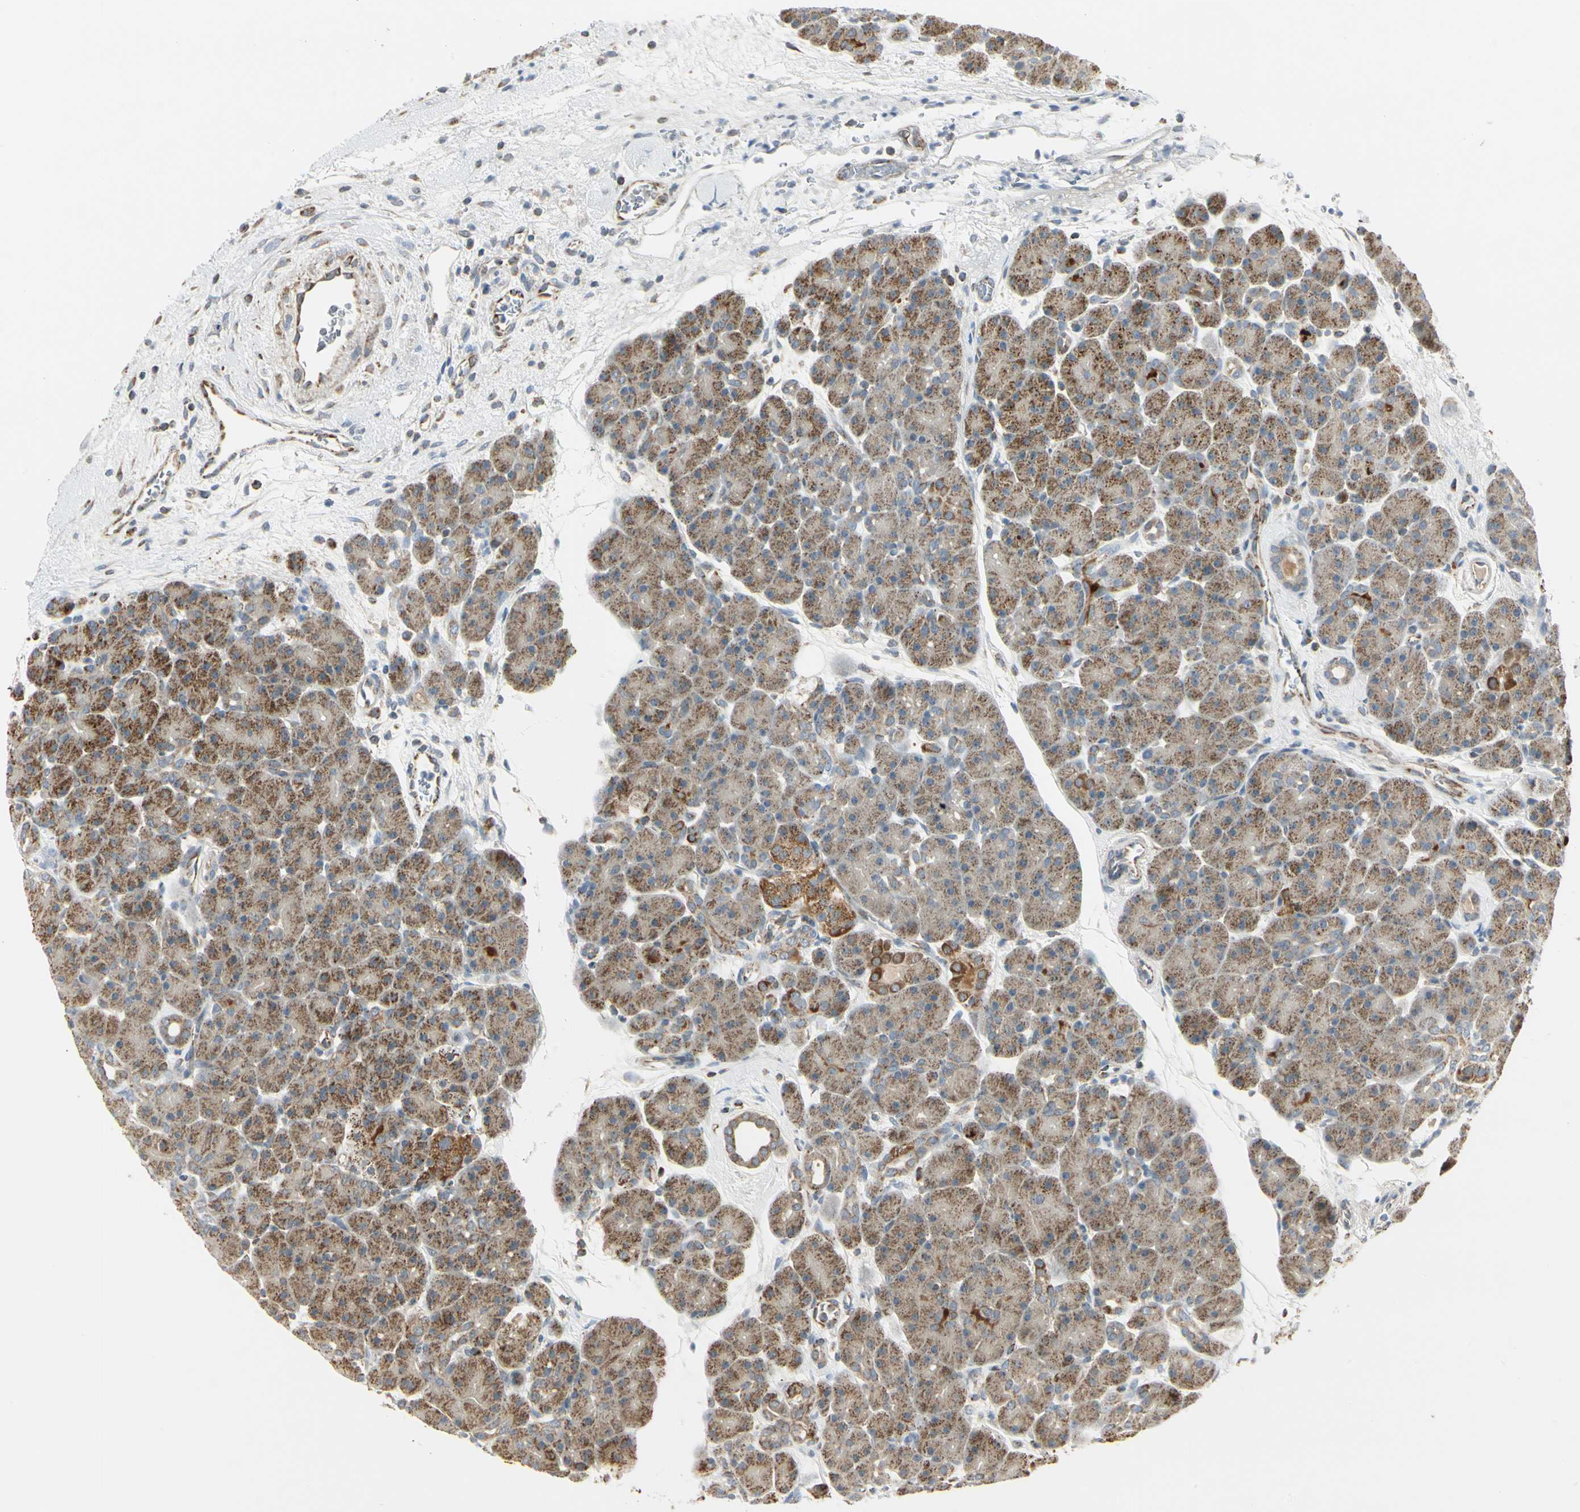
{"staining": {"intensity": "moderate", "quantity": ">75%", "location": "cytoplasmic/membranous"}, "tissue": "pancreas", "cell_type": "Exocrine glandular cells", "image_type": "normal", "snomed": [{"axis": "morphology", "description": "Normal tissue, NOS"}, {"axis": "topography", "description": "Pancreas"}], "caption": "This histopathology image exhibits immunohistochemistry (IHC) staining of normal human pancreas, with medium moderate cytoplasmic/membranous expression in about >75% of exocrine glandular cells.", "gene": "ANKS6", "patient": {"sex": "male", "age": 66}}